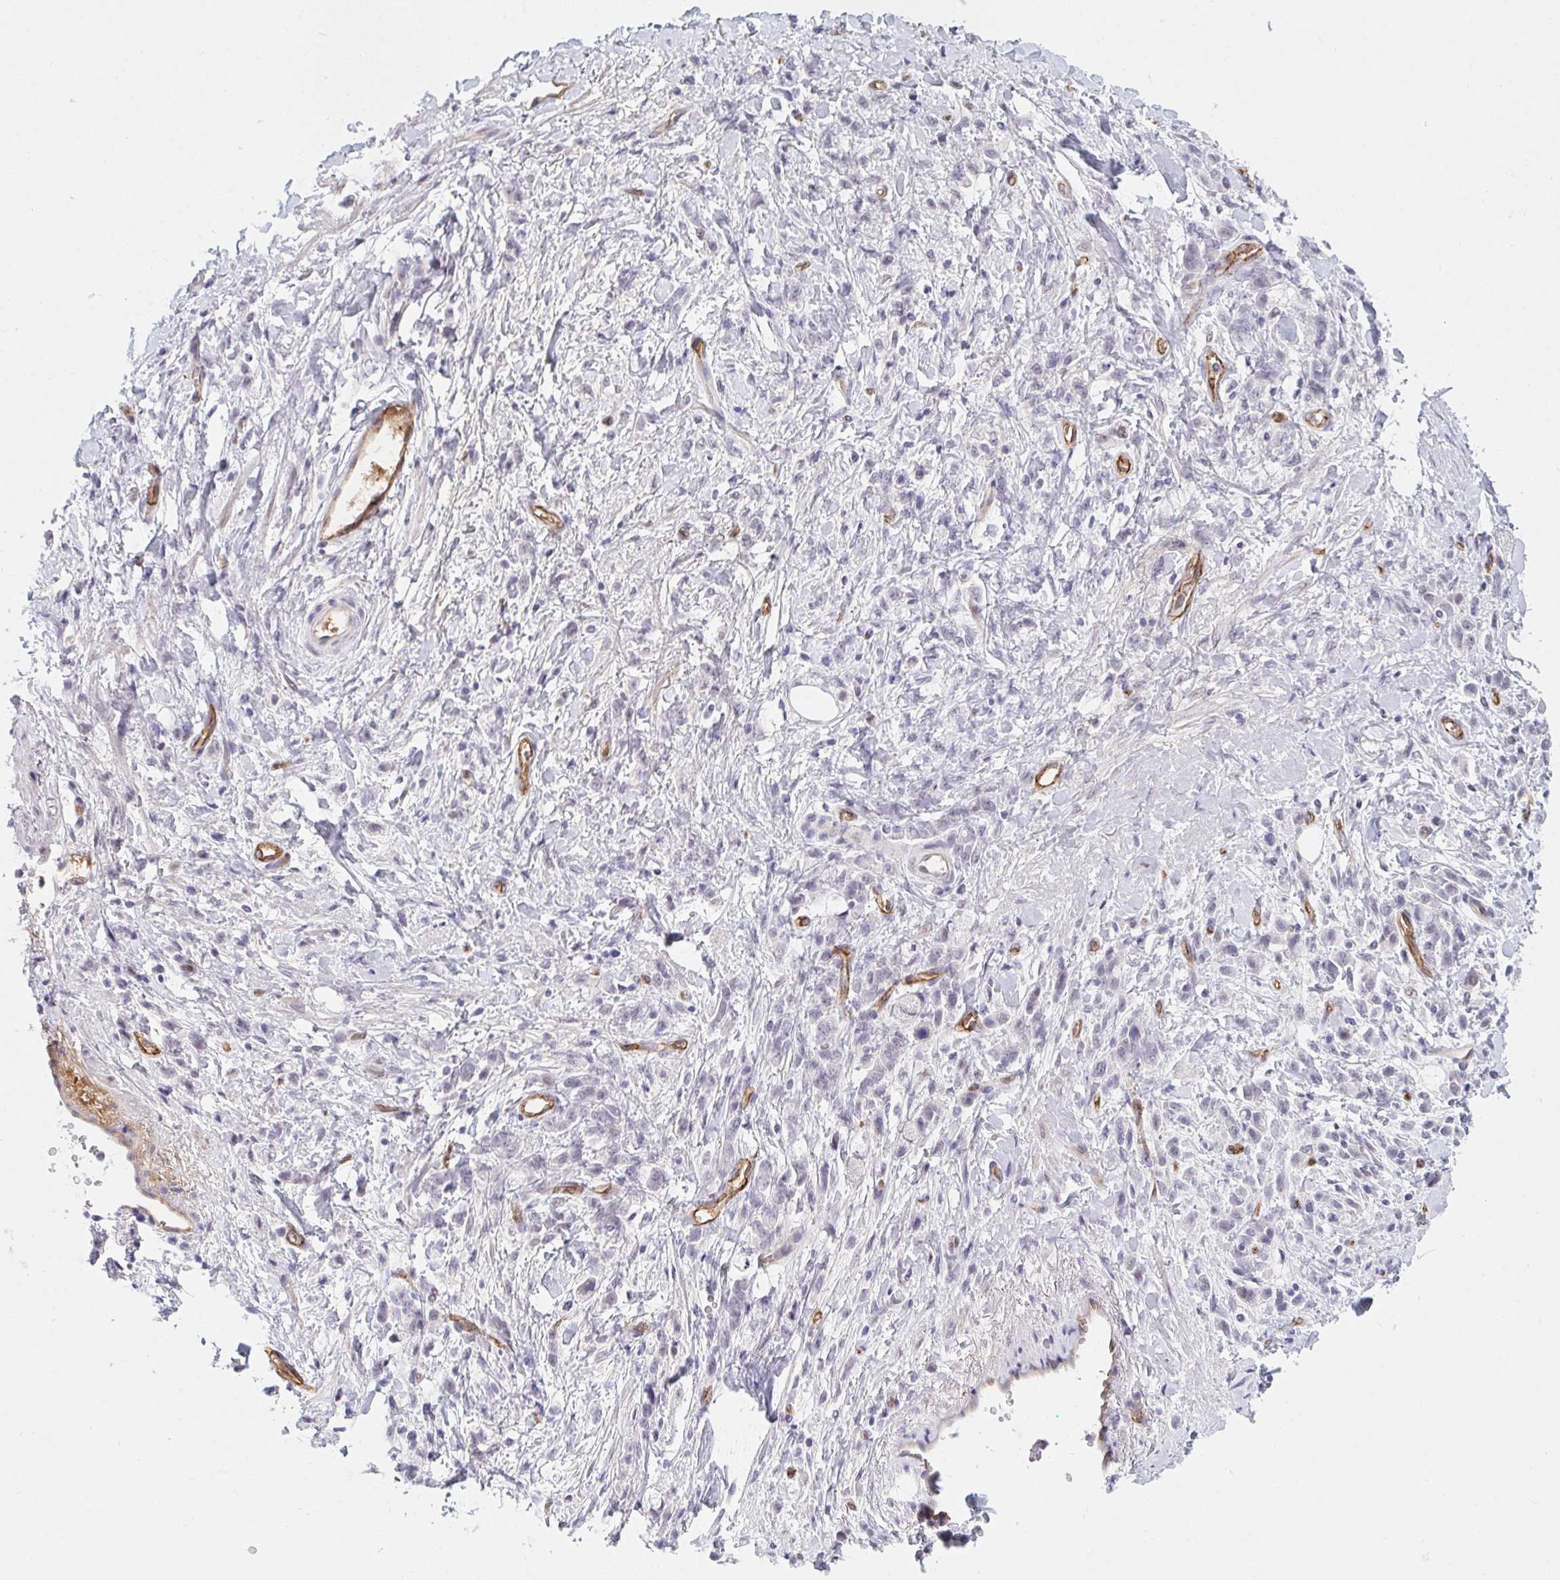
{"staining": {"intensity": "negative", "quantity": "none", "location": "none"}, "tissue": "stomach cancer", "cell_type": "Tumor cells", "image_type": "cancer", "snomed": [{"axis": "morphology", "description": "Adenocarcinoma, NOS"}, {"axis": "topography", "description": "Stomach"}], "caption": "Tumor cells show no significant staining in stomach adenocarcinoma.", "gene": "DSCAML1", "patient": {"sex": "male", "age": 77}}